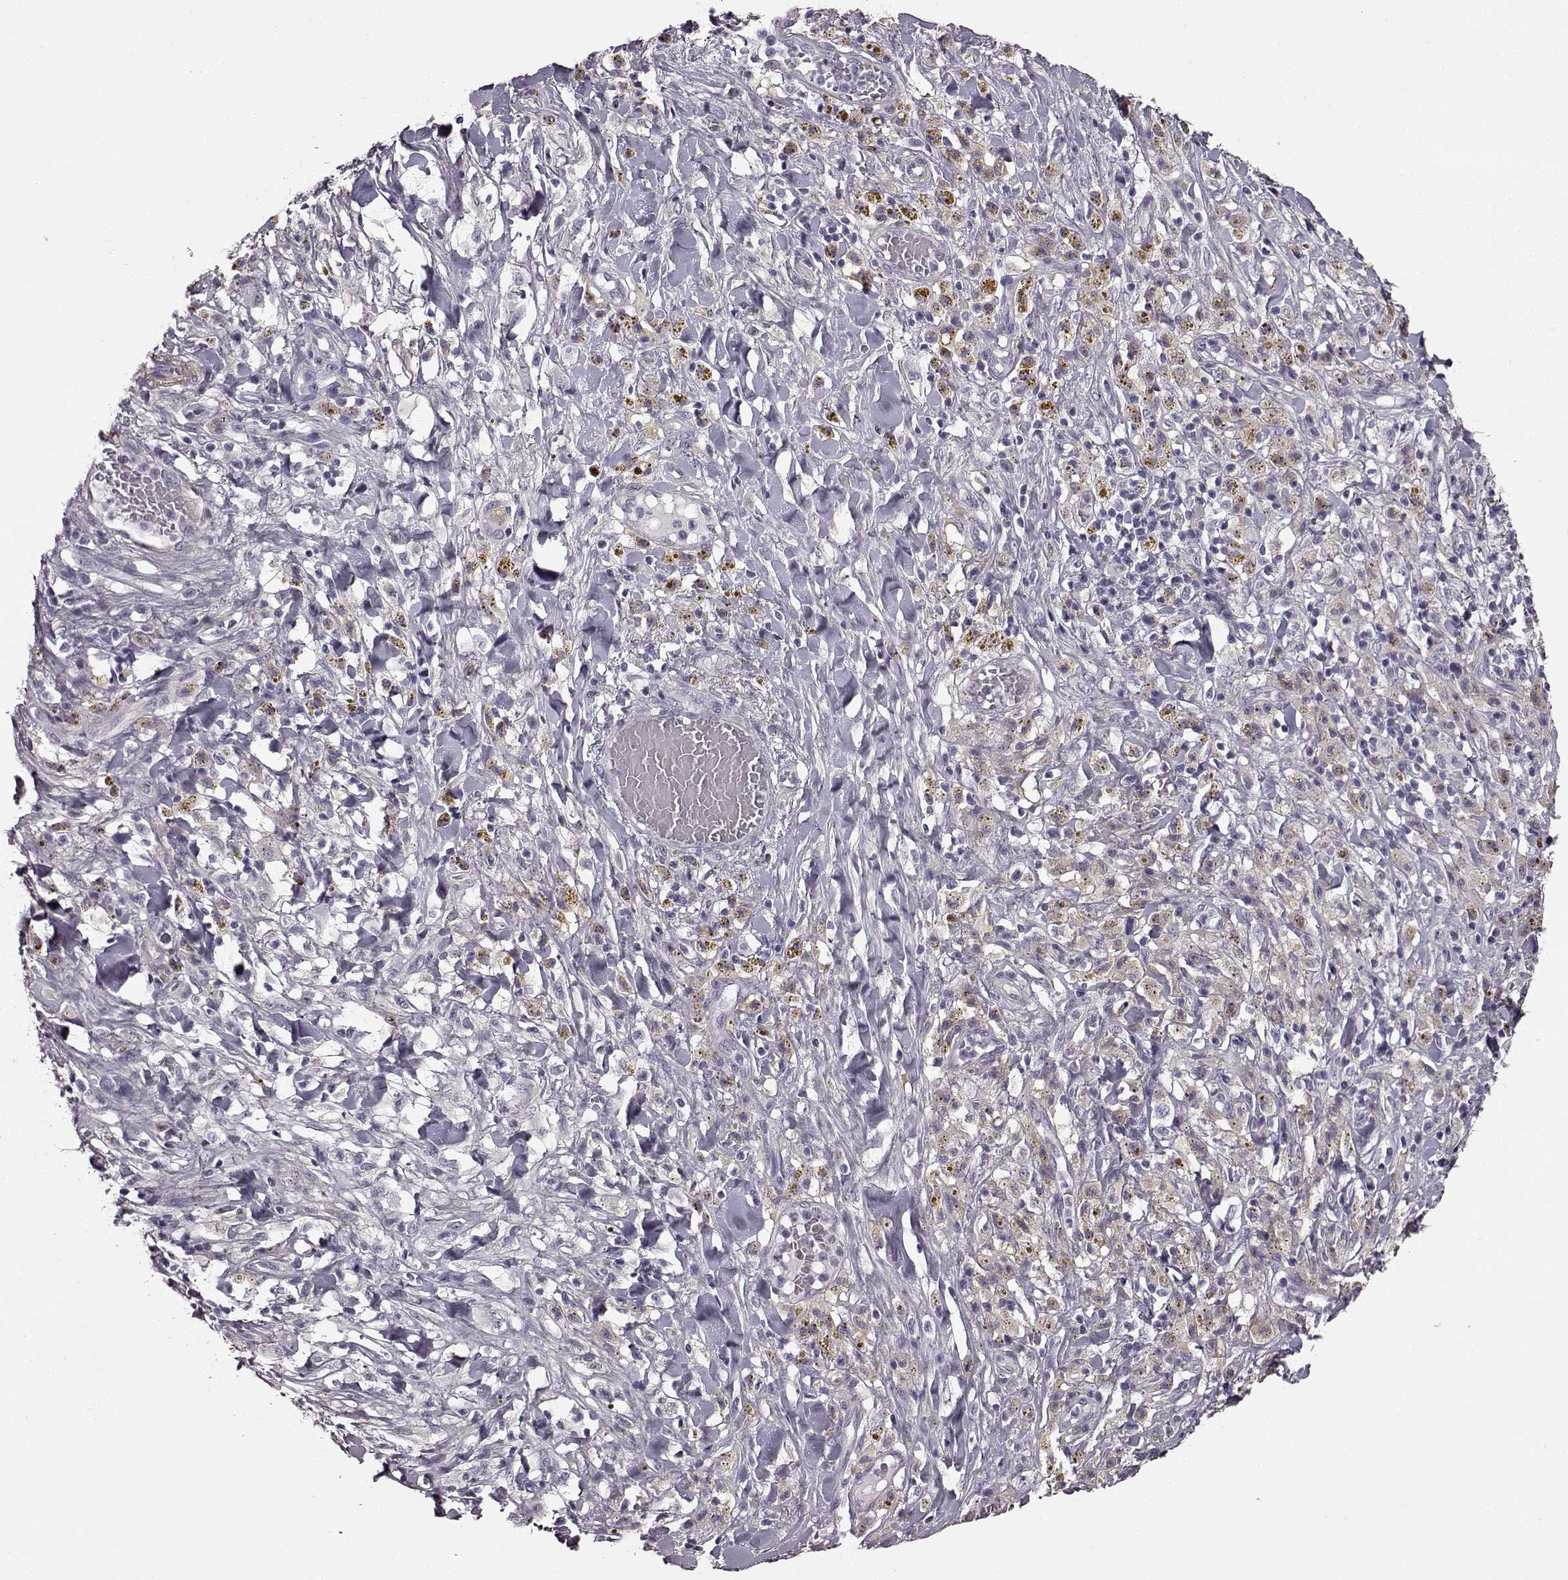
{"staining": {"intensity": "negative", "quantity": "none", "location": "none"}, "tissue": "melanoma", "cell_type": "Tumor cells", "image_type": "cancer", "snomed": [{"axis": "morphology", "description": "Malignant melanoma, NOS"}, {"axis": "topography", "description": "Skin"}], "caption": "DAB (3,3'-diaminobenzidine) immunohistochemical staining of malignant melanoma reveals no significant expression in tumor cells. (Immunohistochemistry, brightfield microscopy, high magnification).", "gene": "SLCO3A1", "patient": {"sex": "female", "age": 91}}